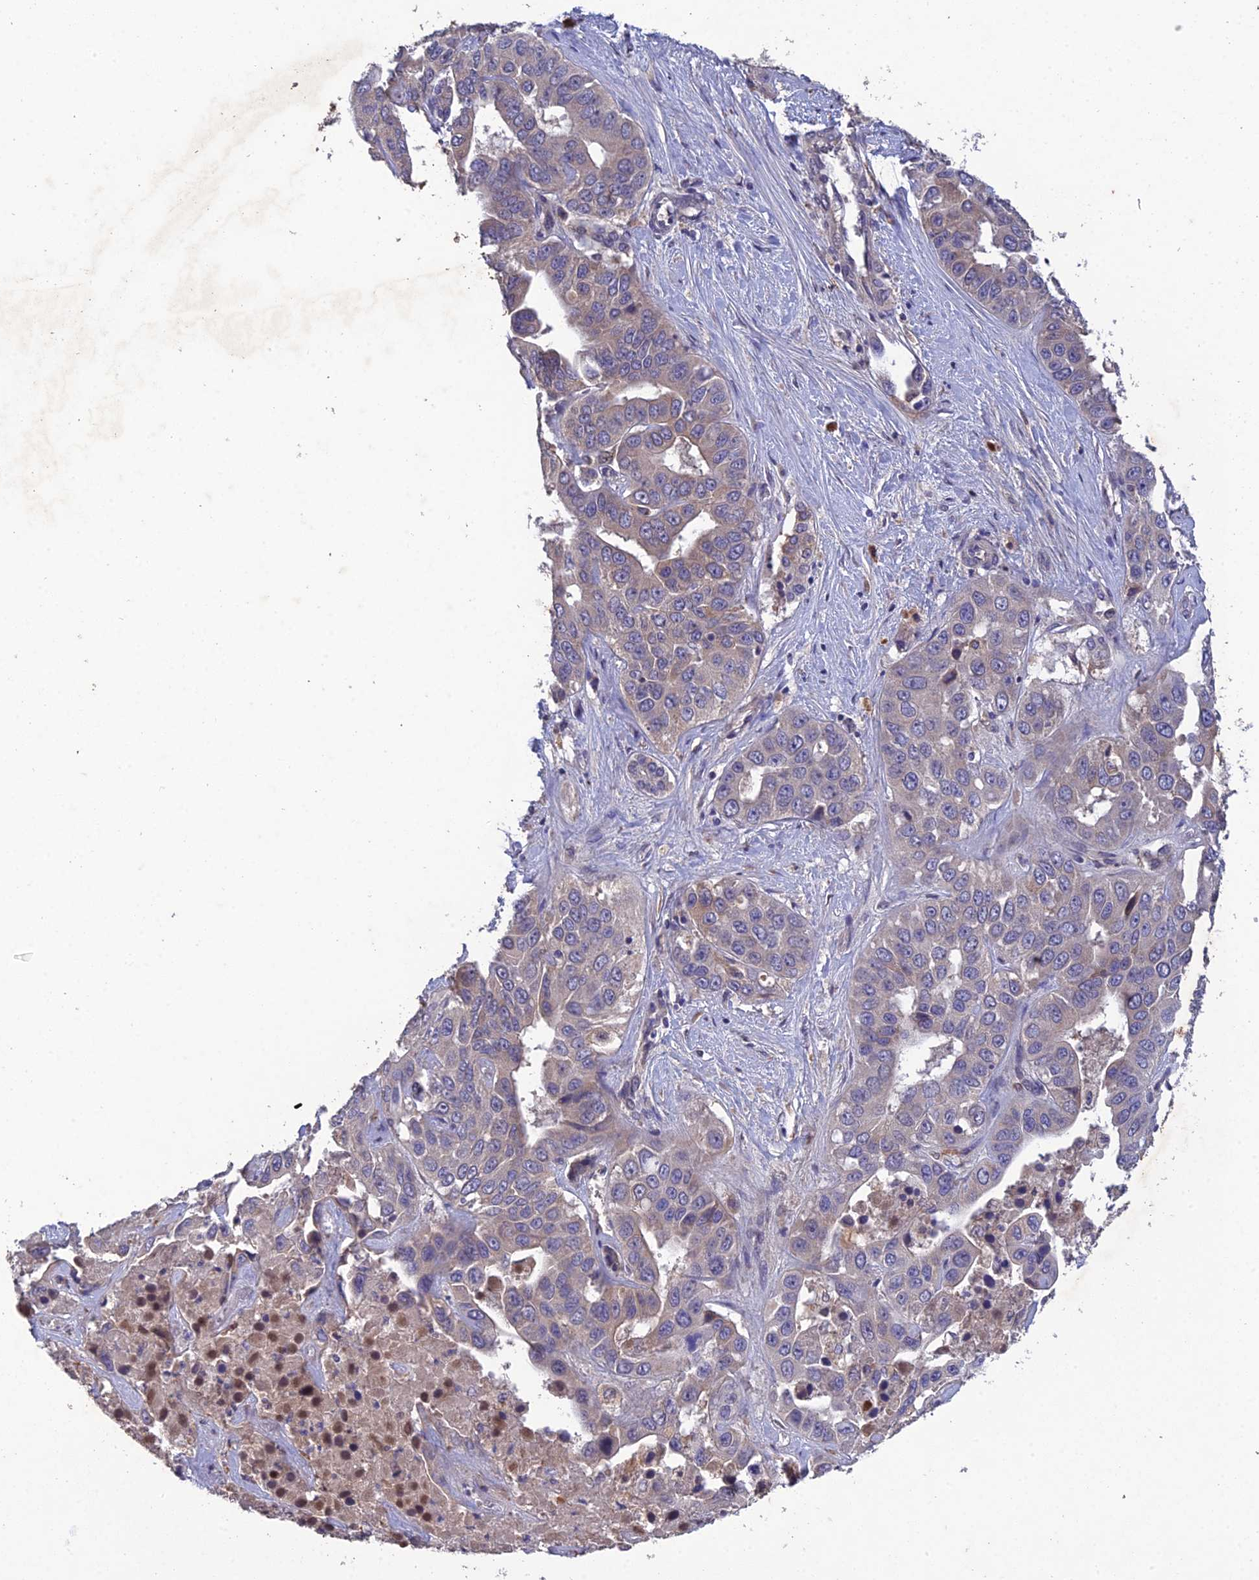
{"staining": {"intensity": "negative", "quantity": "none", "location": "none"}, "tissue": "liver cancer", "cell_type": "Tumor cells", "image_type": "cancer", "snomed": [{"axis": "morphology", "description": "Cholangiocarcinoma"}, {"axis": "topography", "description": "Liver"}], "caption": "High power microscopy micrograph of an immunohistochemistry (IHC) micrograph of liver cholangiocarcinoma, revealing no significant expression in tumor cells.", "gene": "SLC39A13", "patient": {"sex": "female", "age": 52}}